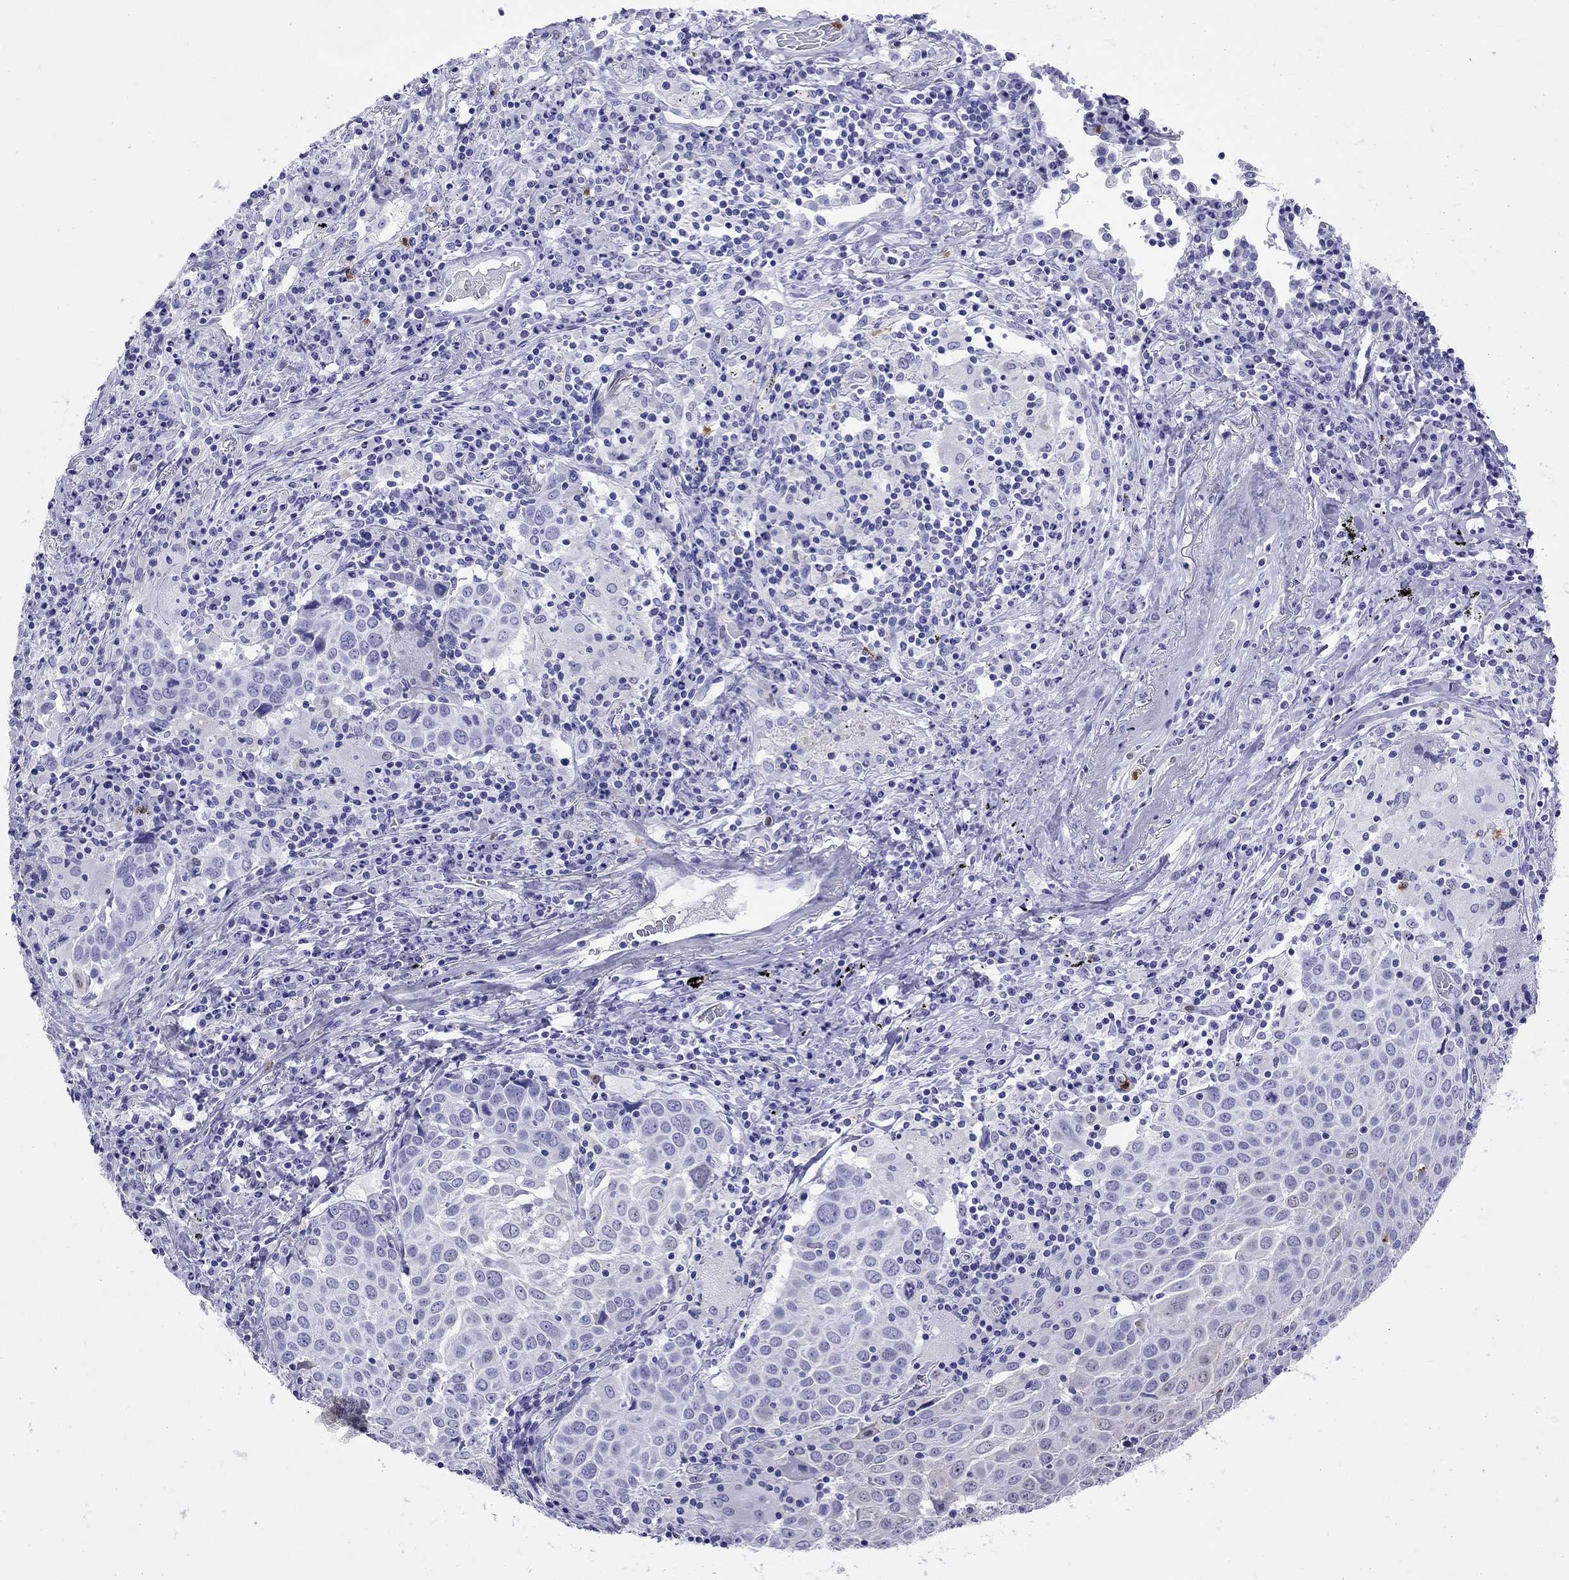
{"staining": {"intensity": "negative", "quantity": "none", "location": "none"}, "tissue": "lung cancer", "cell_type": "Tumor cells", "image_type": "cancer", "snomed": [{"axis": "morphology", "description": "Squamous cell carcinoma, NOS"}, {"axis": "topography", "description": "Lung"}], "caption": "Tumor cells show no significant protein staining in lung cancer.", "gene": "SLAMF1", "patient": {"sex": "male", "age": 57}}